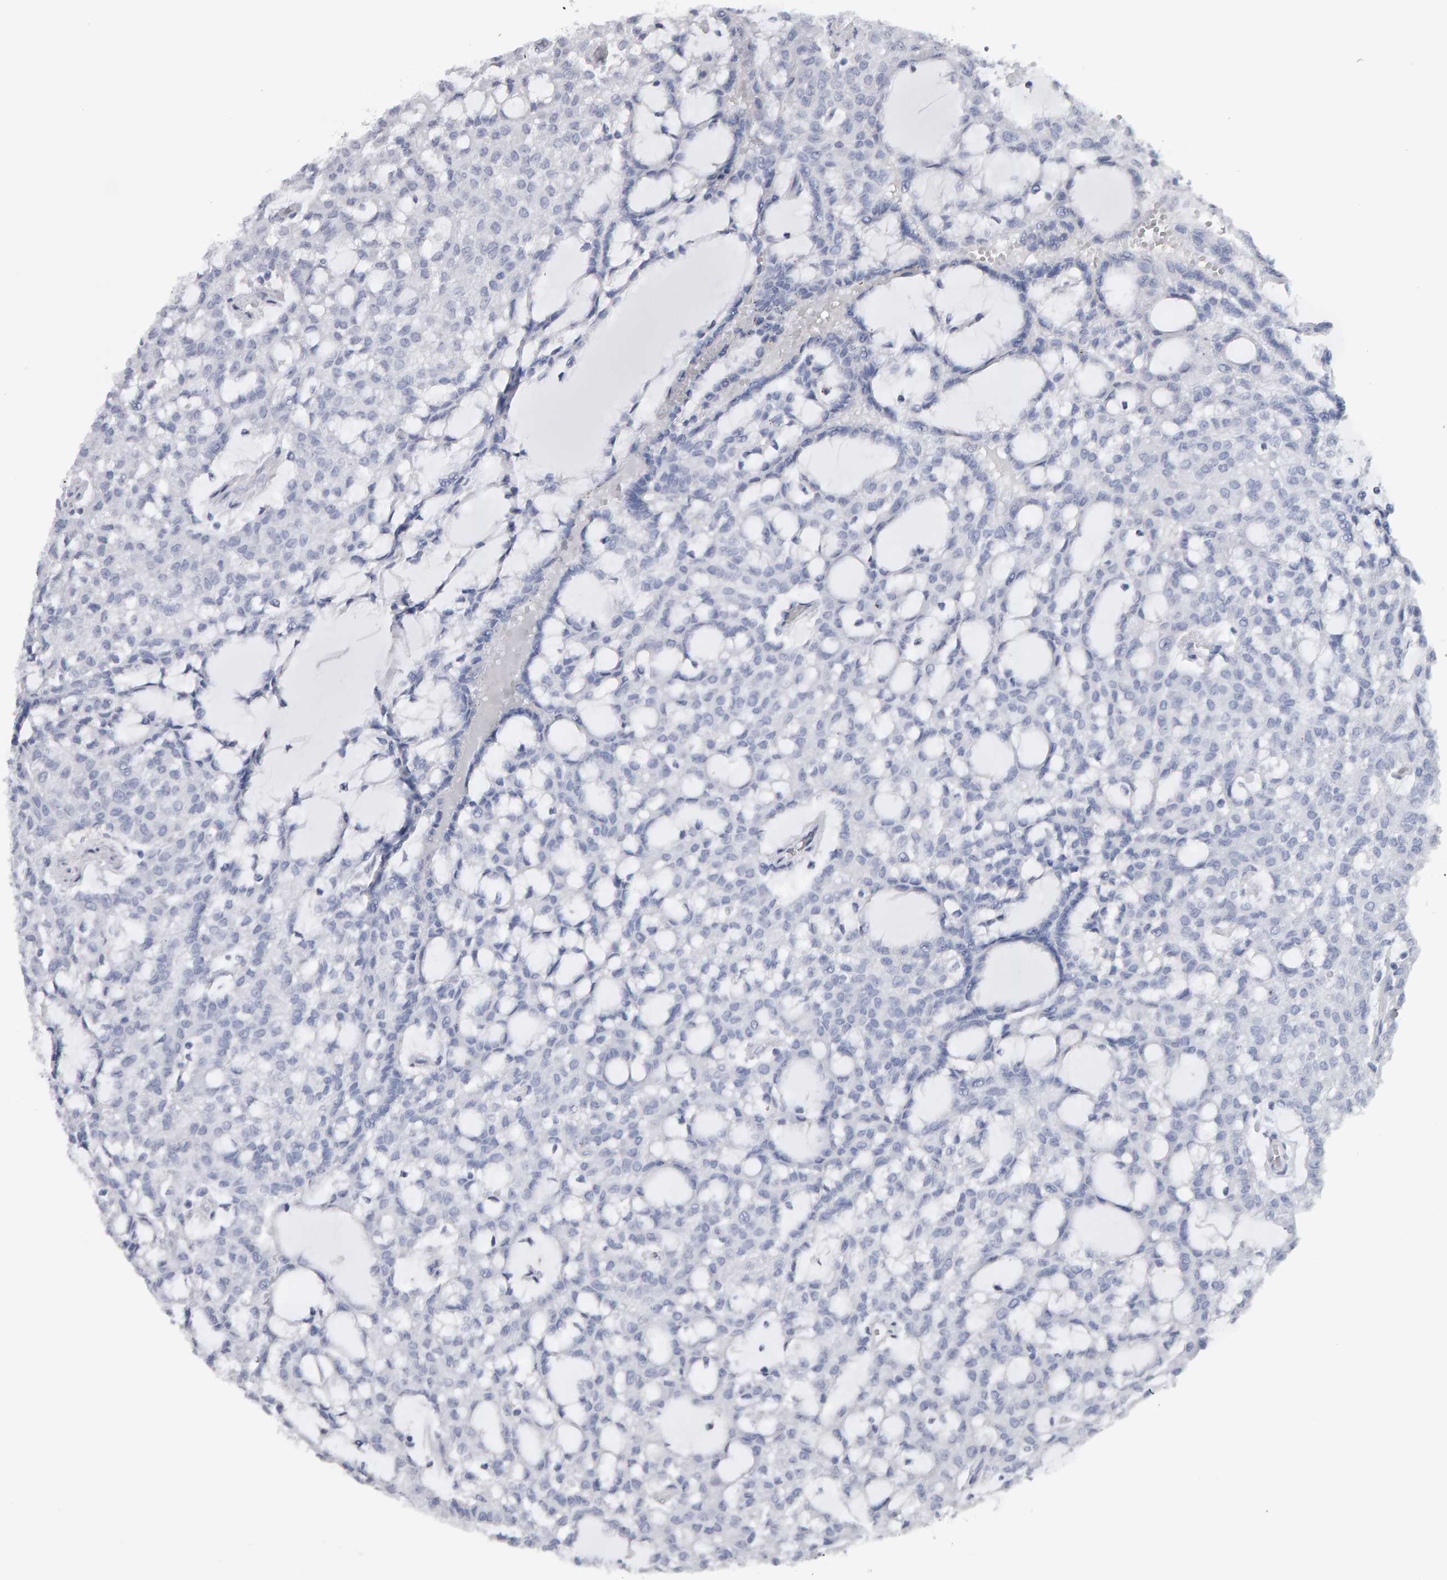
{"staining": {"intensity": "negative", "quantity": "none", "location": "none"}, "tissue": "renal cancer", "cell_type": "Tumor cells", "image_type": "cancer", "snomed": [{"axis": "morphology", "description": "Adenocarcinoma, NOS"}, {"axis": "topography", "description": "Kidney"}], "caption": "High magnification brightfield microscopy of renal cancer stained with DAB (brown) and counterstained with hematoxylin (blue): tumor cells show no significant staining.", "gene": "CD38", "patient": {"sex": "male", "age": 63}}